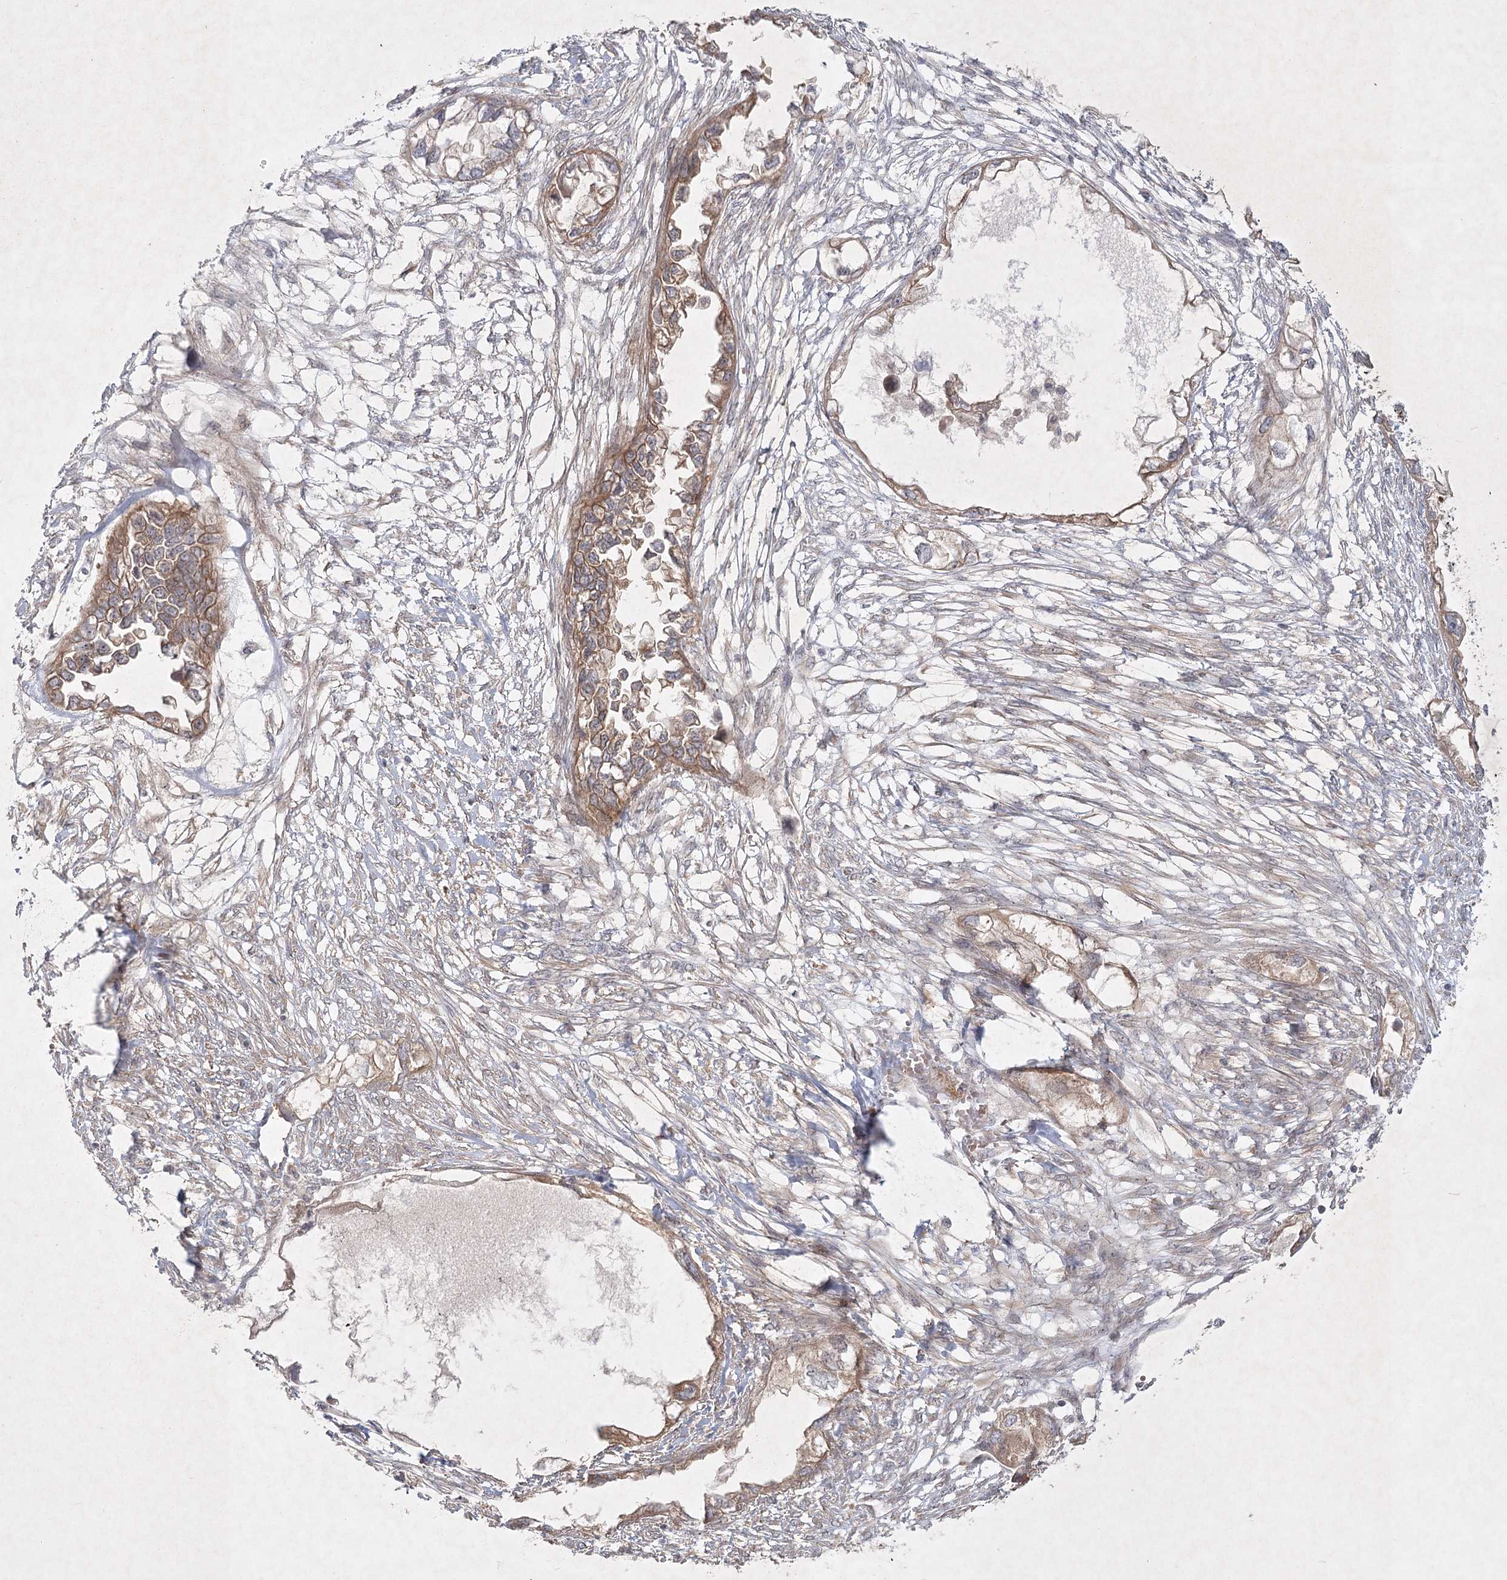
{"staining": {"intensity": "moderate", "quantity": ">75%", "location": "cytoplasmic/membranous"}, "tissue": "endometrial cancer", "cell_type": "Tumor cells", "image_type": "cancer", "snomed": [{"axis": "morphology", "description": "Adenocarcinoma, NOS"}, {"axis": "morphology", "description": "Adenocarcinoma, metastatic, NOS"}, {"axis": "topography", "description": "Adipose tissue"}, {"axis": "topography", "description": "Endometrium"}], "caption": "DAB (3,3'-diaminobenzidine) immunohistochemical staining of human metastatic adenocarcinoma (endometrial) displays moderate cytoplasmic/membranous protein expression in approximately >75% of tumor cells. Immunohistochemistry stains the protein in brown and the nuclei are stained blue.", "gene": "SH2D3A", "patient": {"sex": "female", "age": 67}}